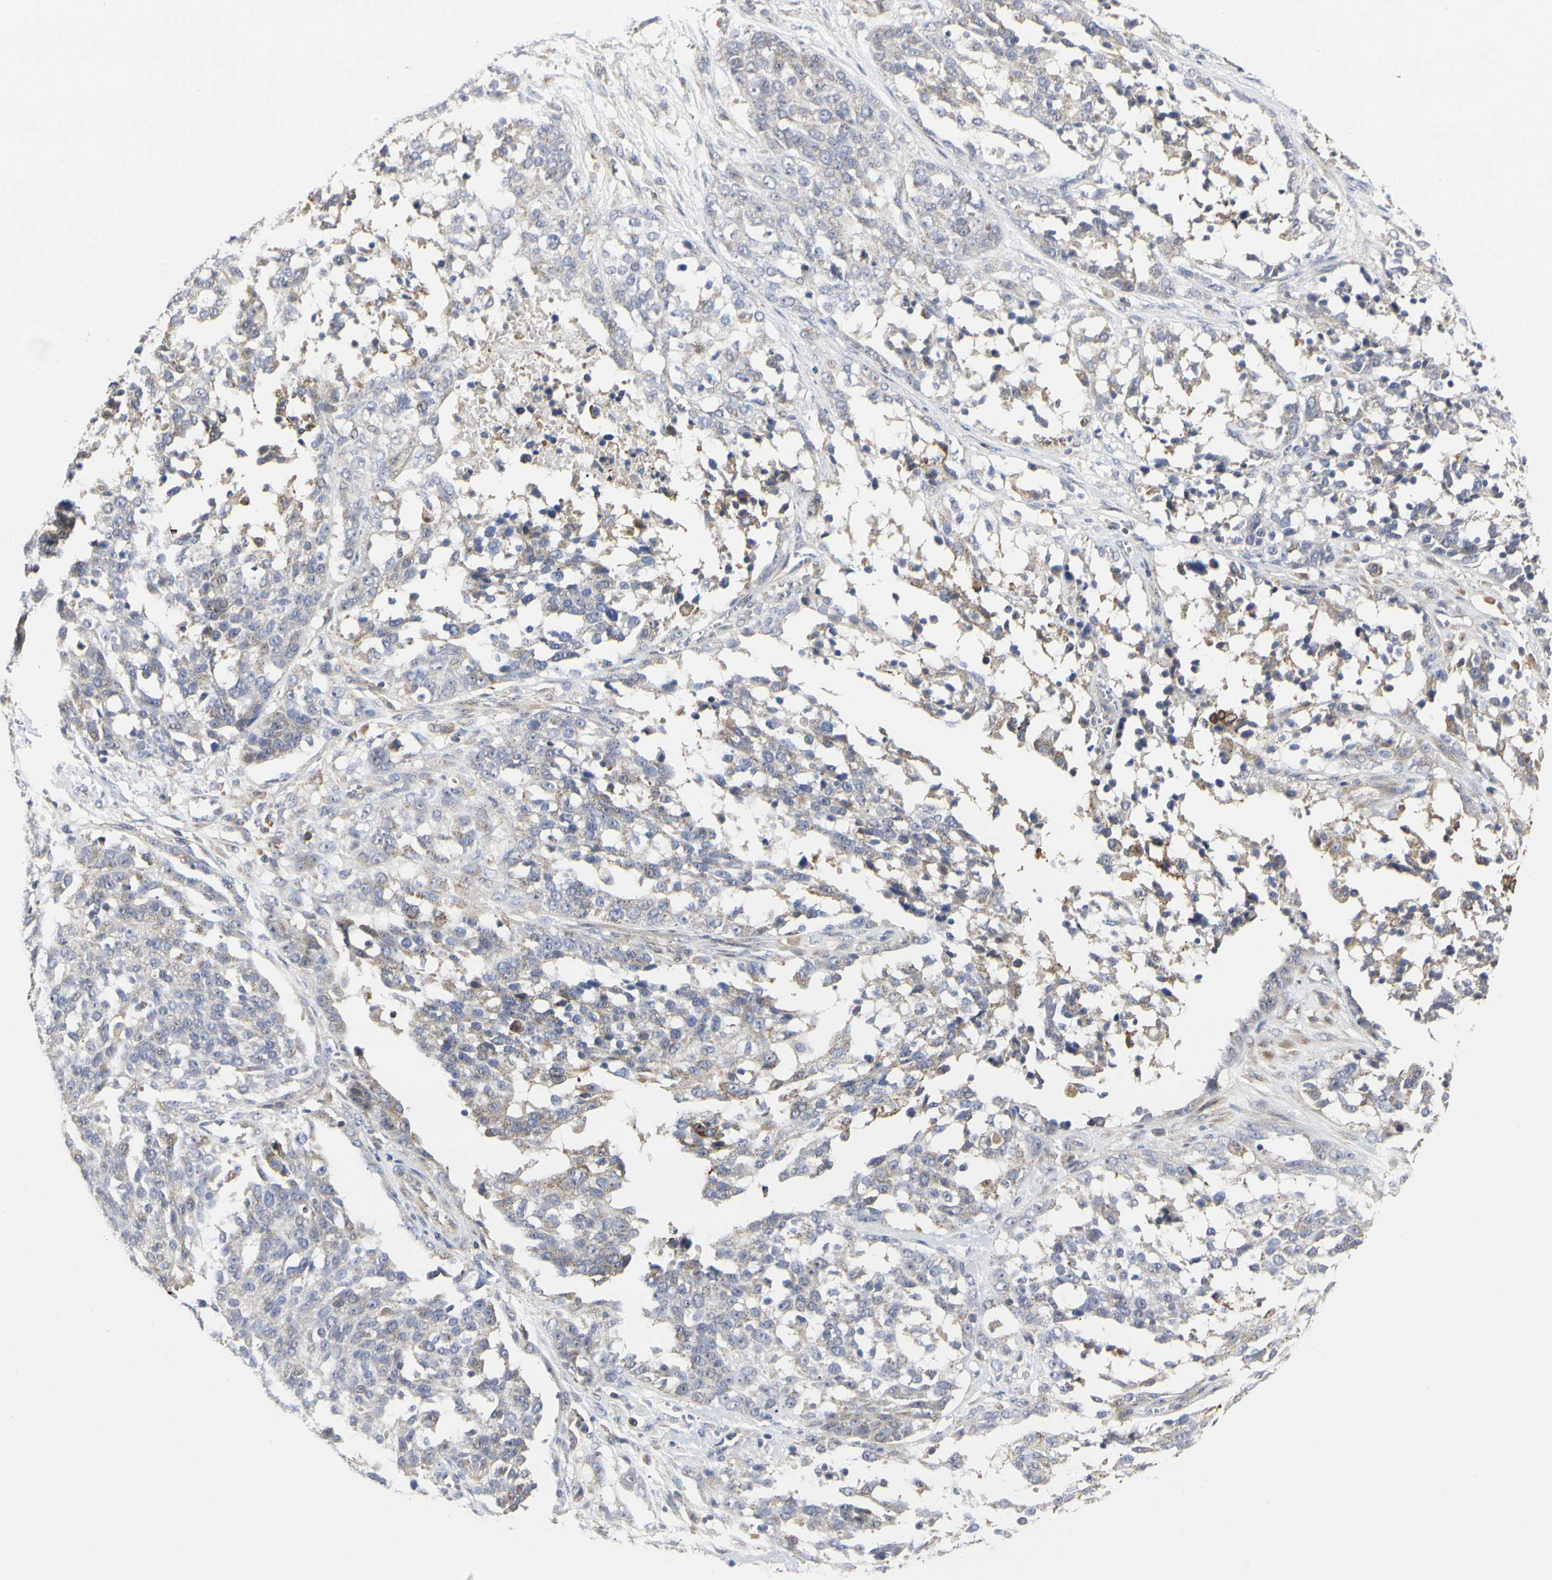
{"staining": {"intensity": "weak", "quantity": "<25%", "location": "cytoplasmic/membranous"}, "tissue": "ovarian cancer", "cell_type": "Tumor cells", "image_type": "cancer", "snomed": [{"axis": "morphology", "description": "Cystadenocarcinoma, serous, NOS"}, {"axis": "topography", "description": "Ovary"}], "caption": "Ovarian cancer was stained to show a protein in brown. There is no significant positivity in tumor cells. (Stains: DAB IHC with hematoxylin counter stain, Microscopy: brightfield microscopy at high magnification).", "gene": "SHANK2", "patient": {"sex": "female", "age": 44}}